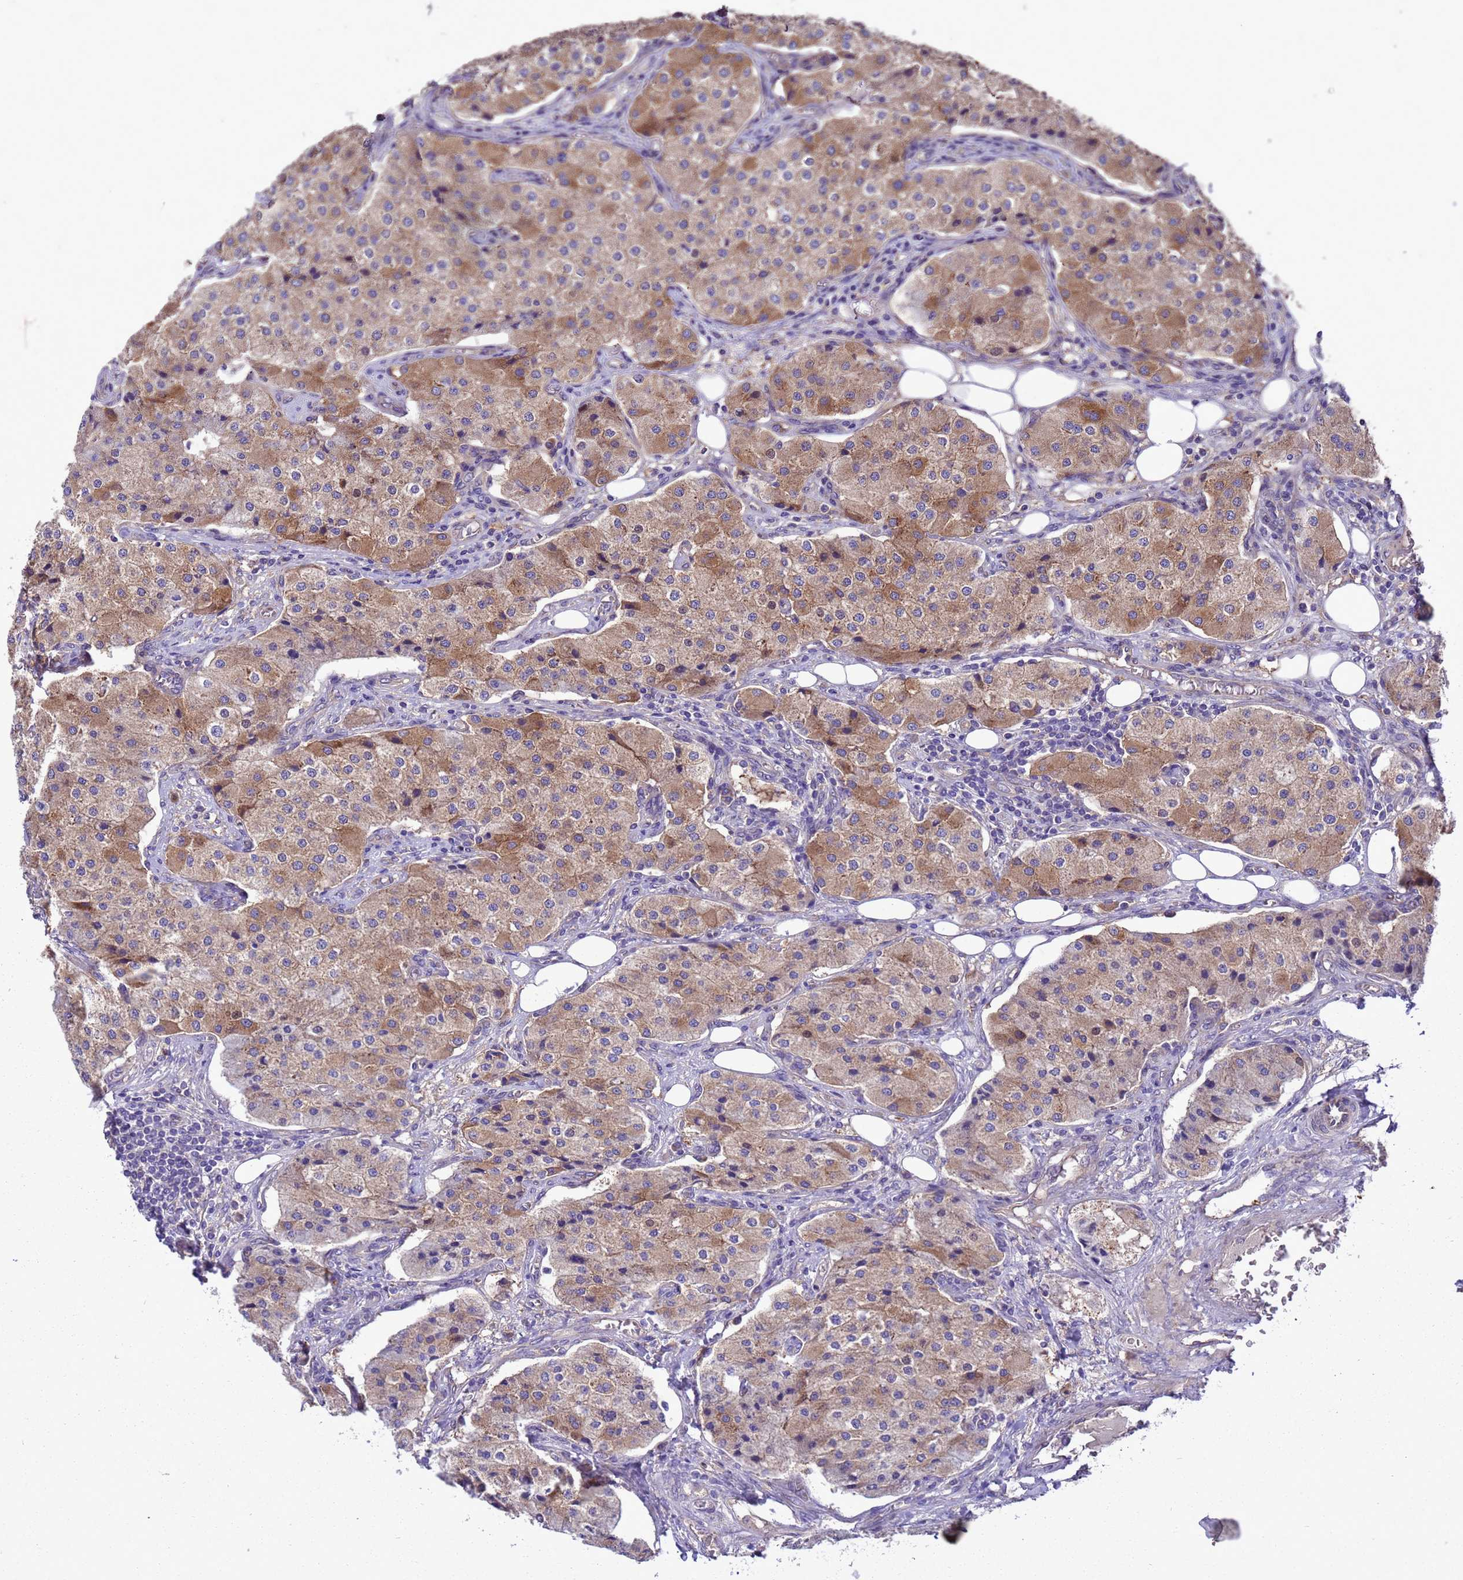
{"staining": {"intensity": "moderate", "quantity": "25%-75%", "location": "cytoplasmic/membranous"}, "tissue": "carcinoid", "cell_type": "Tumor cells", "image_type": "cancer", "snomed": [{"axis": "morphology", "description": "Carcinoid, malignant, NOS"}, {"axis": "topography", "description": "Colon"}], "caption": "Immunohistochemistry of human carcinoid reveals medium levels of moderate cytoplasmic/membranous staining in about 25%-75% of tumor cells.", "gene": "ARHGAP12", "patient": {"sex": "female", "age": 52}}